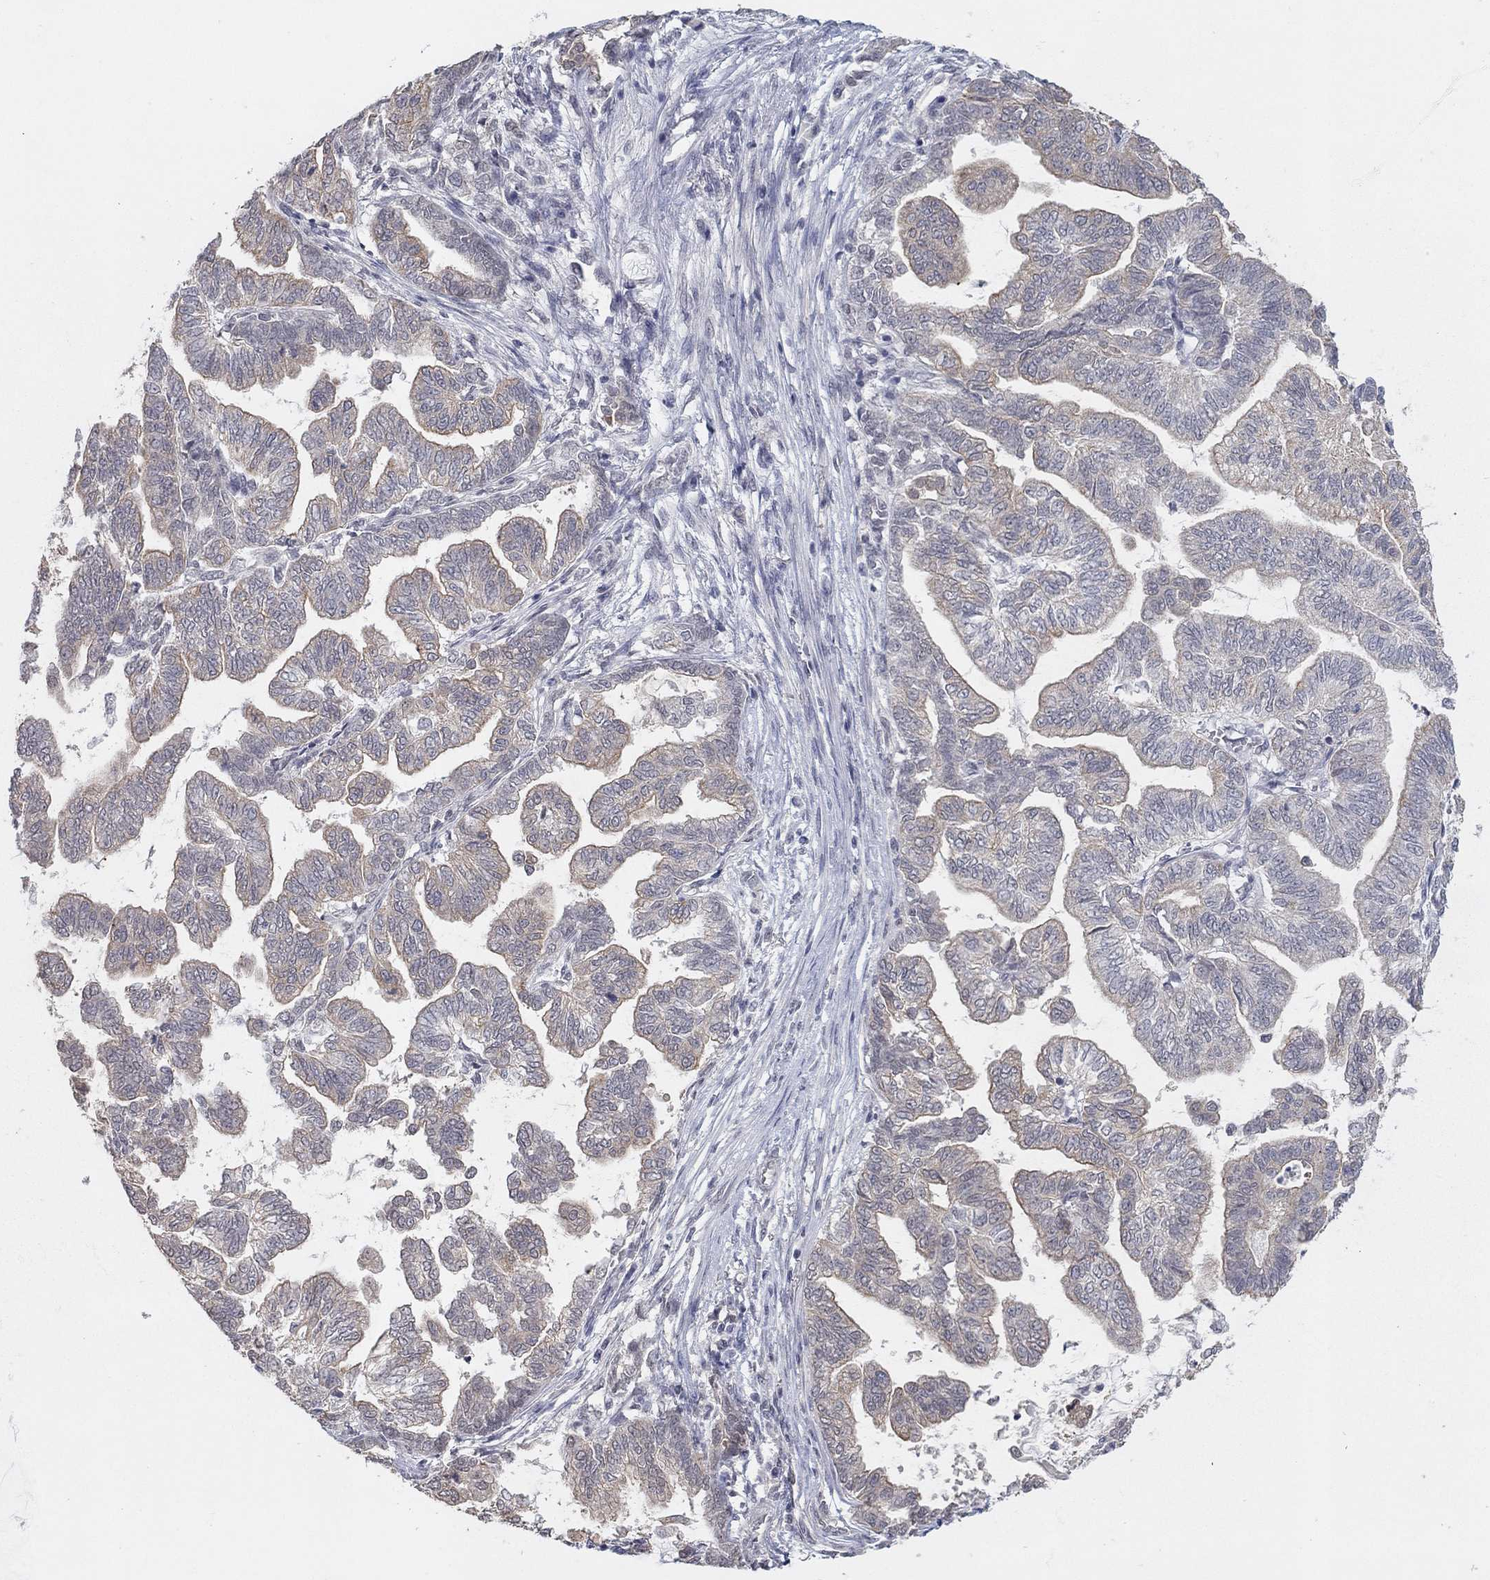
{"staining": {"intensity": "weak", "quantity": "25%-75%", "location": "cytoplasmic/membranous"}, "tissue": "stomach cancer", "cell_type": "Tumor cells", "image_type": "cancer", "snomed": [{"axis": "morphology", "description": "Adenocarcinoma, NOS"}, {"axis": "topography", "description": "Stomach"}], "caption": "Human stomach adenocarcinoma stained with a protein marker reveals weak staining in tumor cells.", "gene": "SLC22A2", "patient": {"sex": "male", "age": 83}}